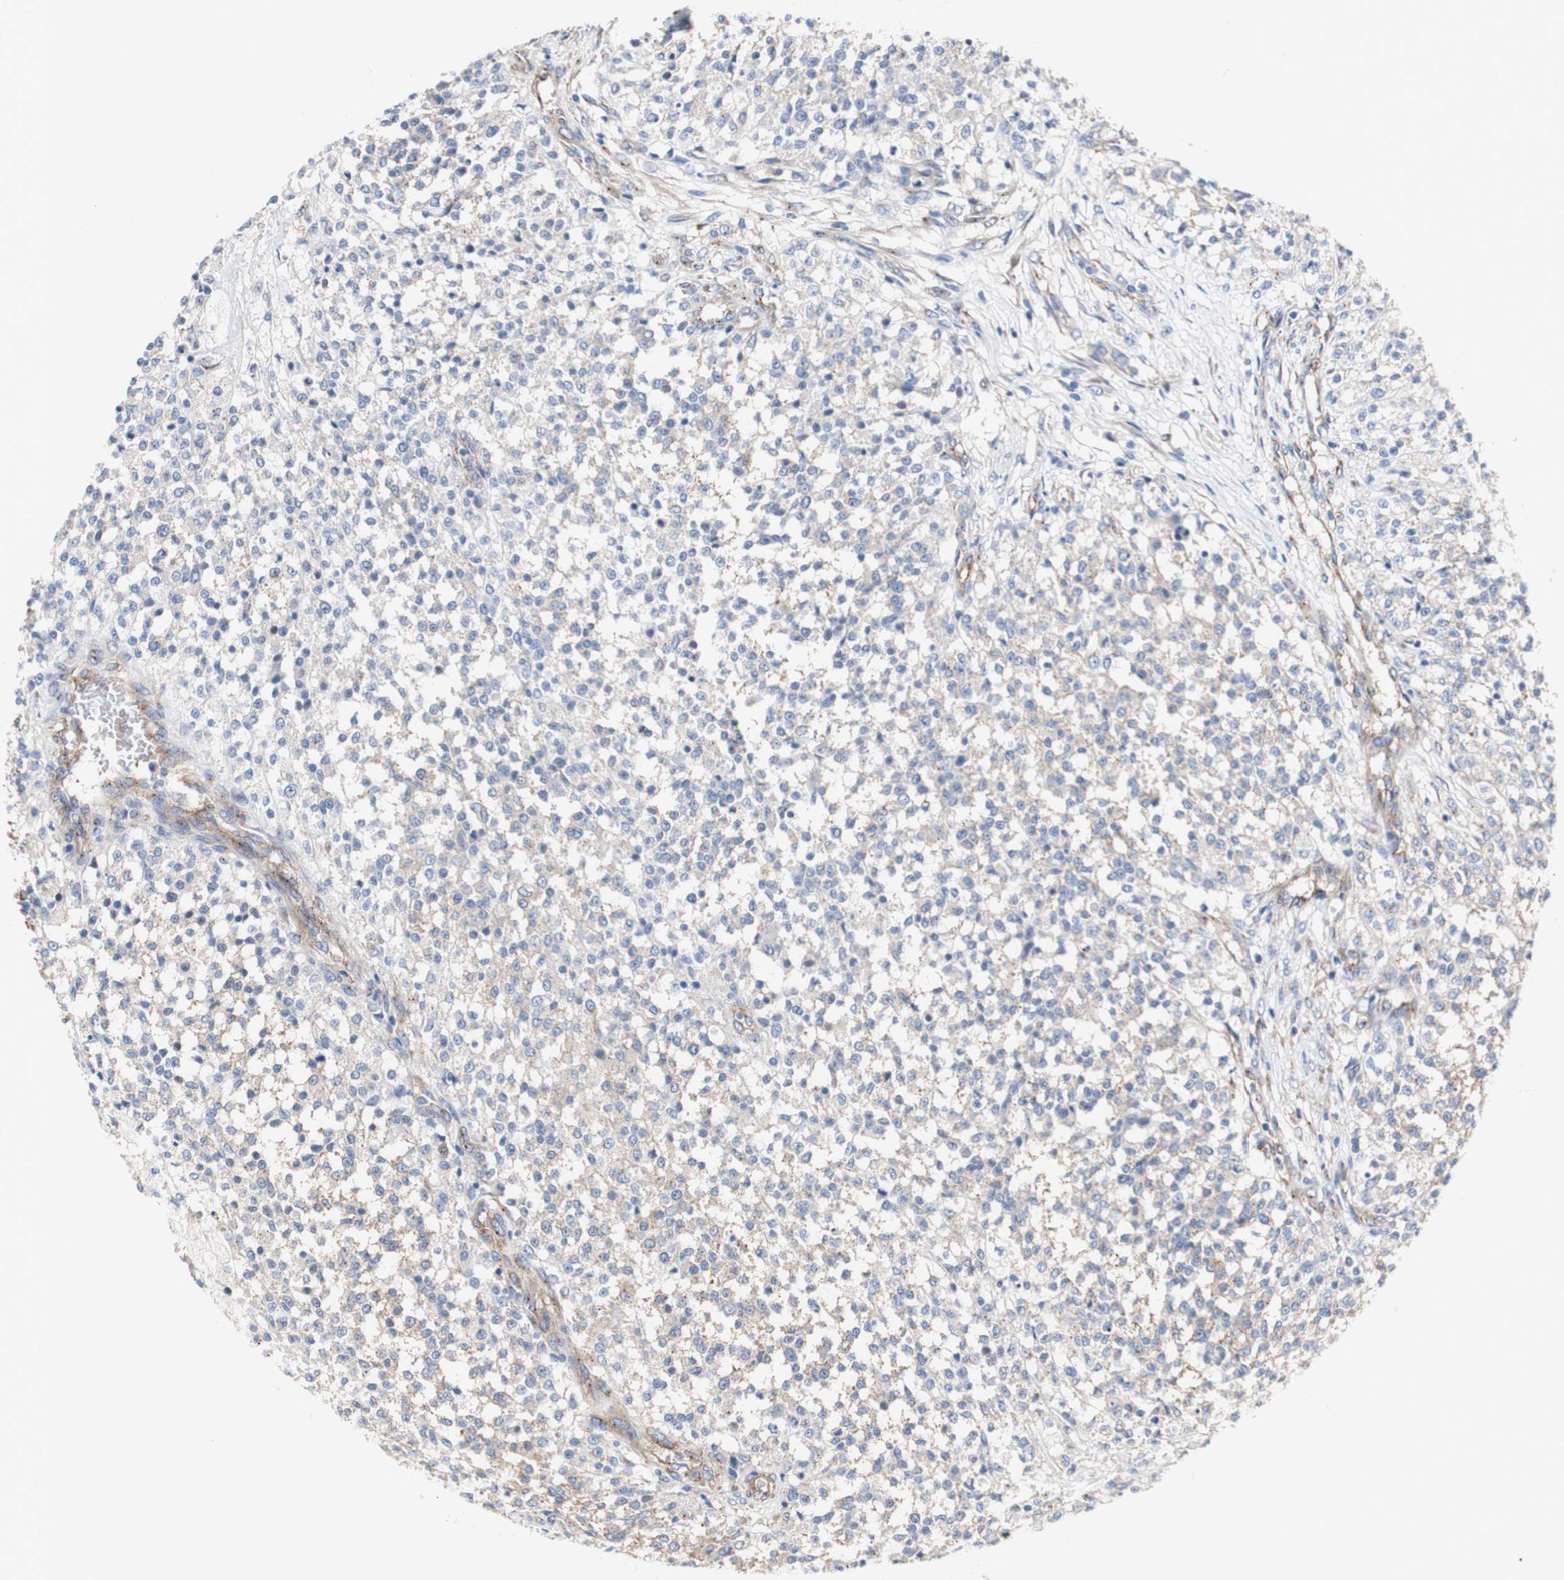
{"staining": {"intensity": "weak", "quantity": ">75%", "location": "cytoplasmic/membranous"}, "tissue": "testis cancer", "cell_type": "Tumor cells", "image_type": "cancer", "snomed": [{"axis": "morphology", "description": "Seminoma, NOS"}, {"axis": "topography", "description": "Testis"}], "caption": "Human testis cancer (seminoma) stained for a protein (brown) displays weak cytoplasmic/membranous positive positivity in approximately >75% of tumor cells.", "gene": "LRIG3", "patient": {"sex": "male", "age": 59}}